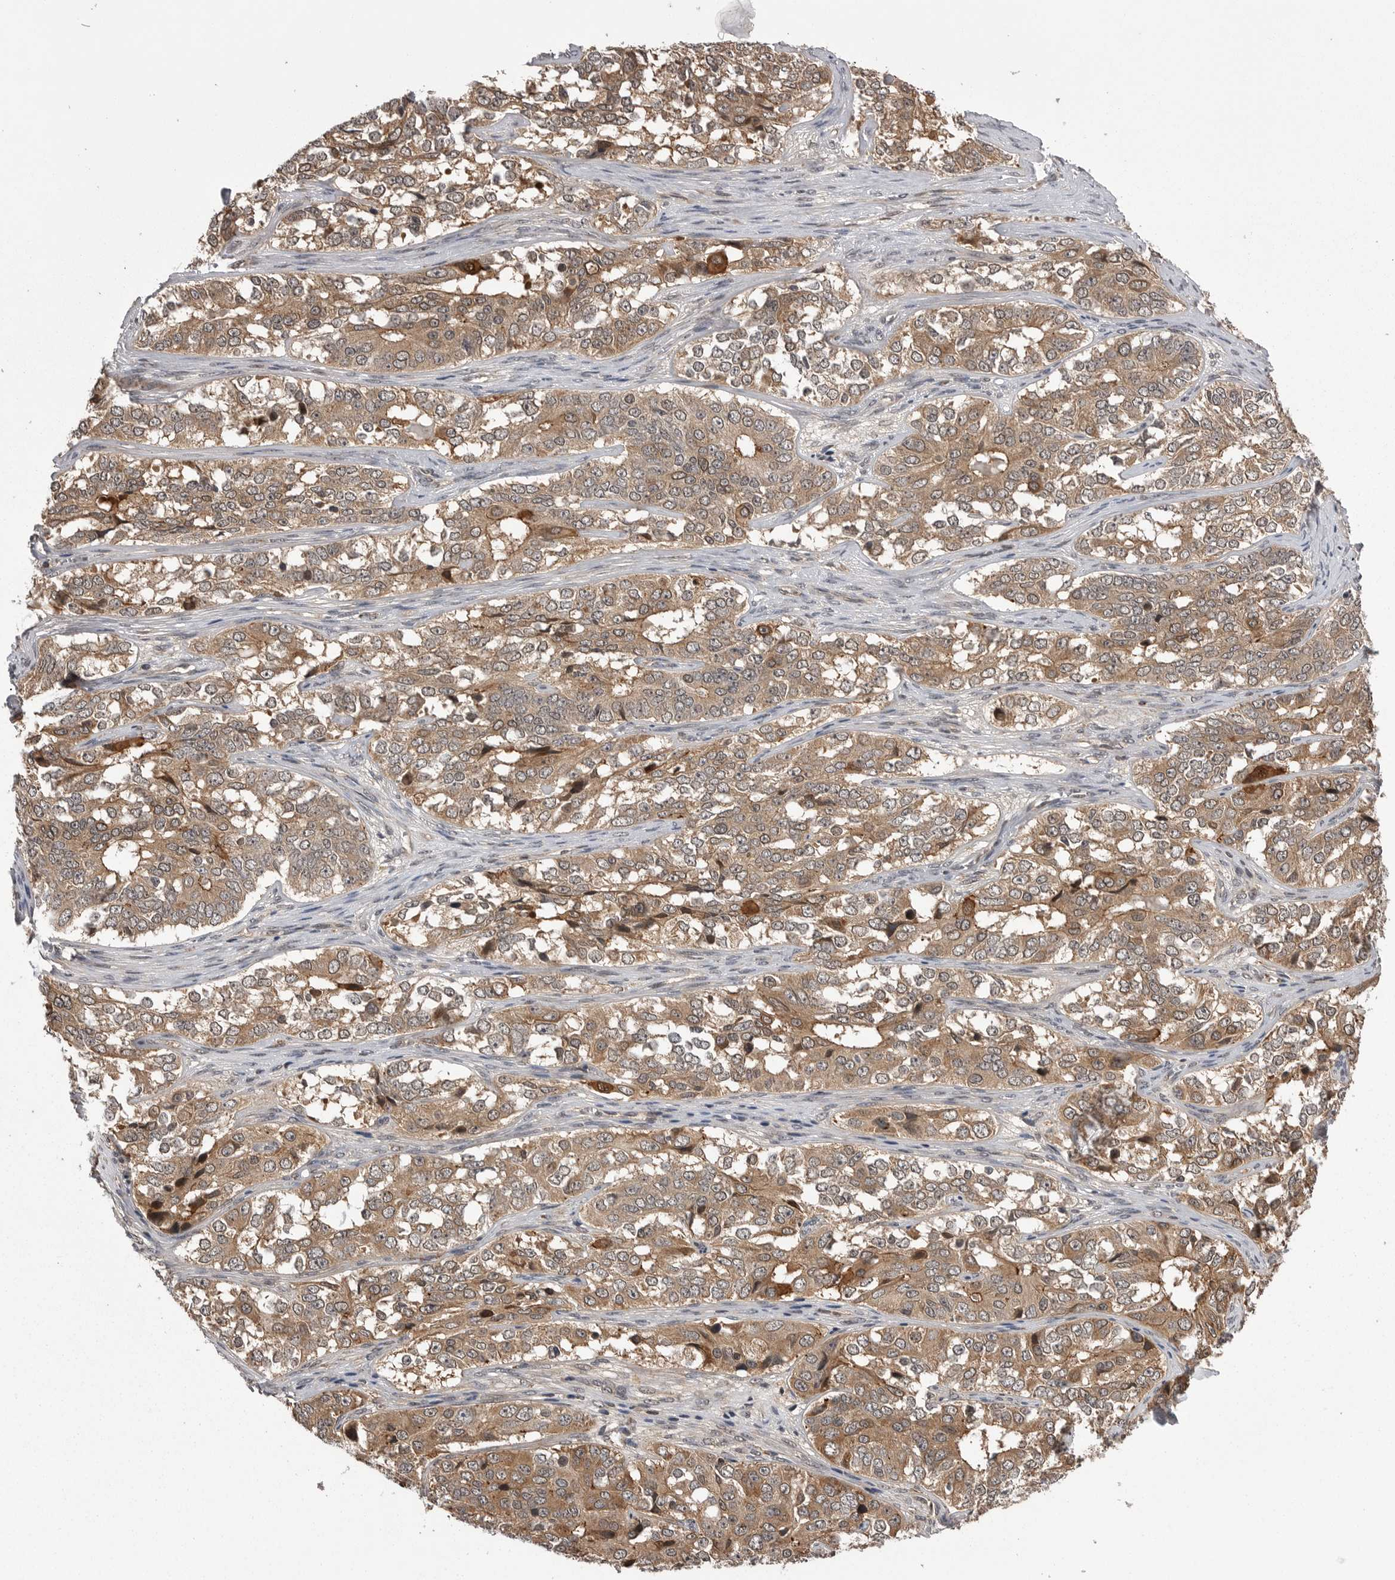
{"staining": {"intensity": "moderate", "quantity": ">75%", "location": "cytoplasmic/membranous"}, "tissue": "ovarian cancer", "cell_type": "Tumor cells", "image_type": "cancer", "snomed": [{"axis": "morphology", "description": "Carcinoma, endometroid"}, {"axis": "topography", "description": "Ovary"}], "caption": "IHC photomicrograph of ovarian endometroid carcinoma stained for a protein (brown), which displays medium levels of moderate cytoplasmic/membranous expression in about >75% of tumor cells.", "gene": "AOAH", "patient": {"sex": "female", "age": 51}}